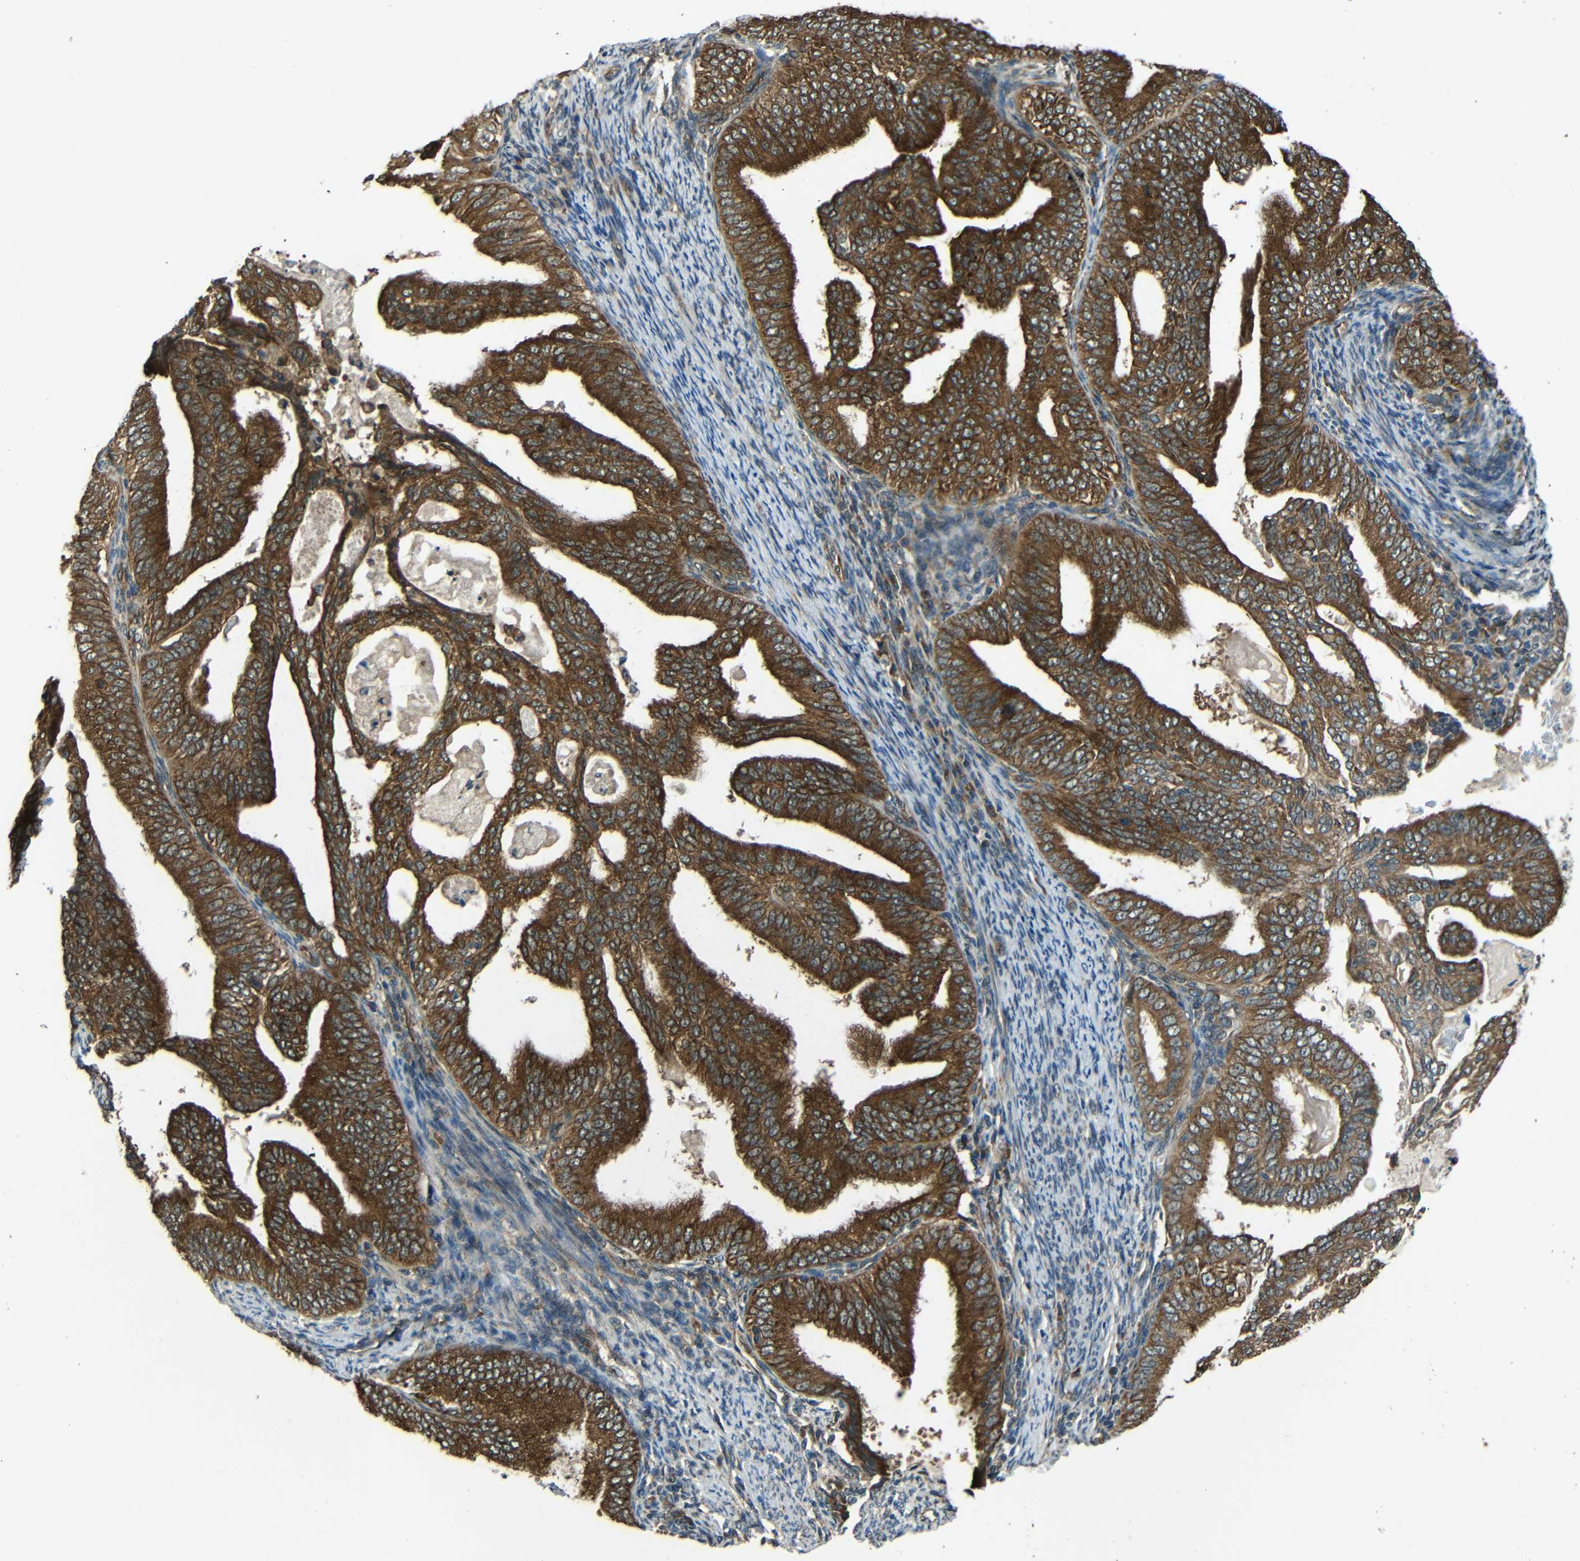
{"staining": {"intensity": "strong", "quantity": ">75%", "location": "cytoplasmic/membranous"}, "tissue": "endometrial cancer", "cell_type": "Tumor cells", "image_type": "cancer", "snomed": [{"axis": "morphology", "description": "Adenocarcinoma, NOS"}, {"axis": "topography", "description": "Endometrium"}], "caption": "Protein expression analysis of human endometrial cancer reveals strong cytoplasmic/membranous positivity in about >75% of tumor cells. (IHC, brightfield microscopy, high magnification).", "gene": "VAPB", "patient": {"sex": "female", "age": 58}}